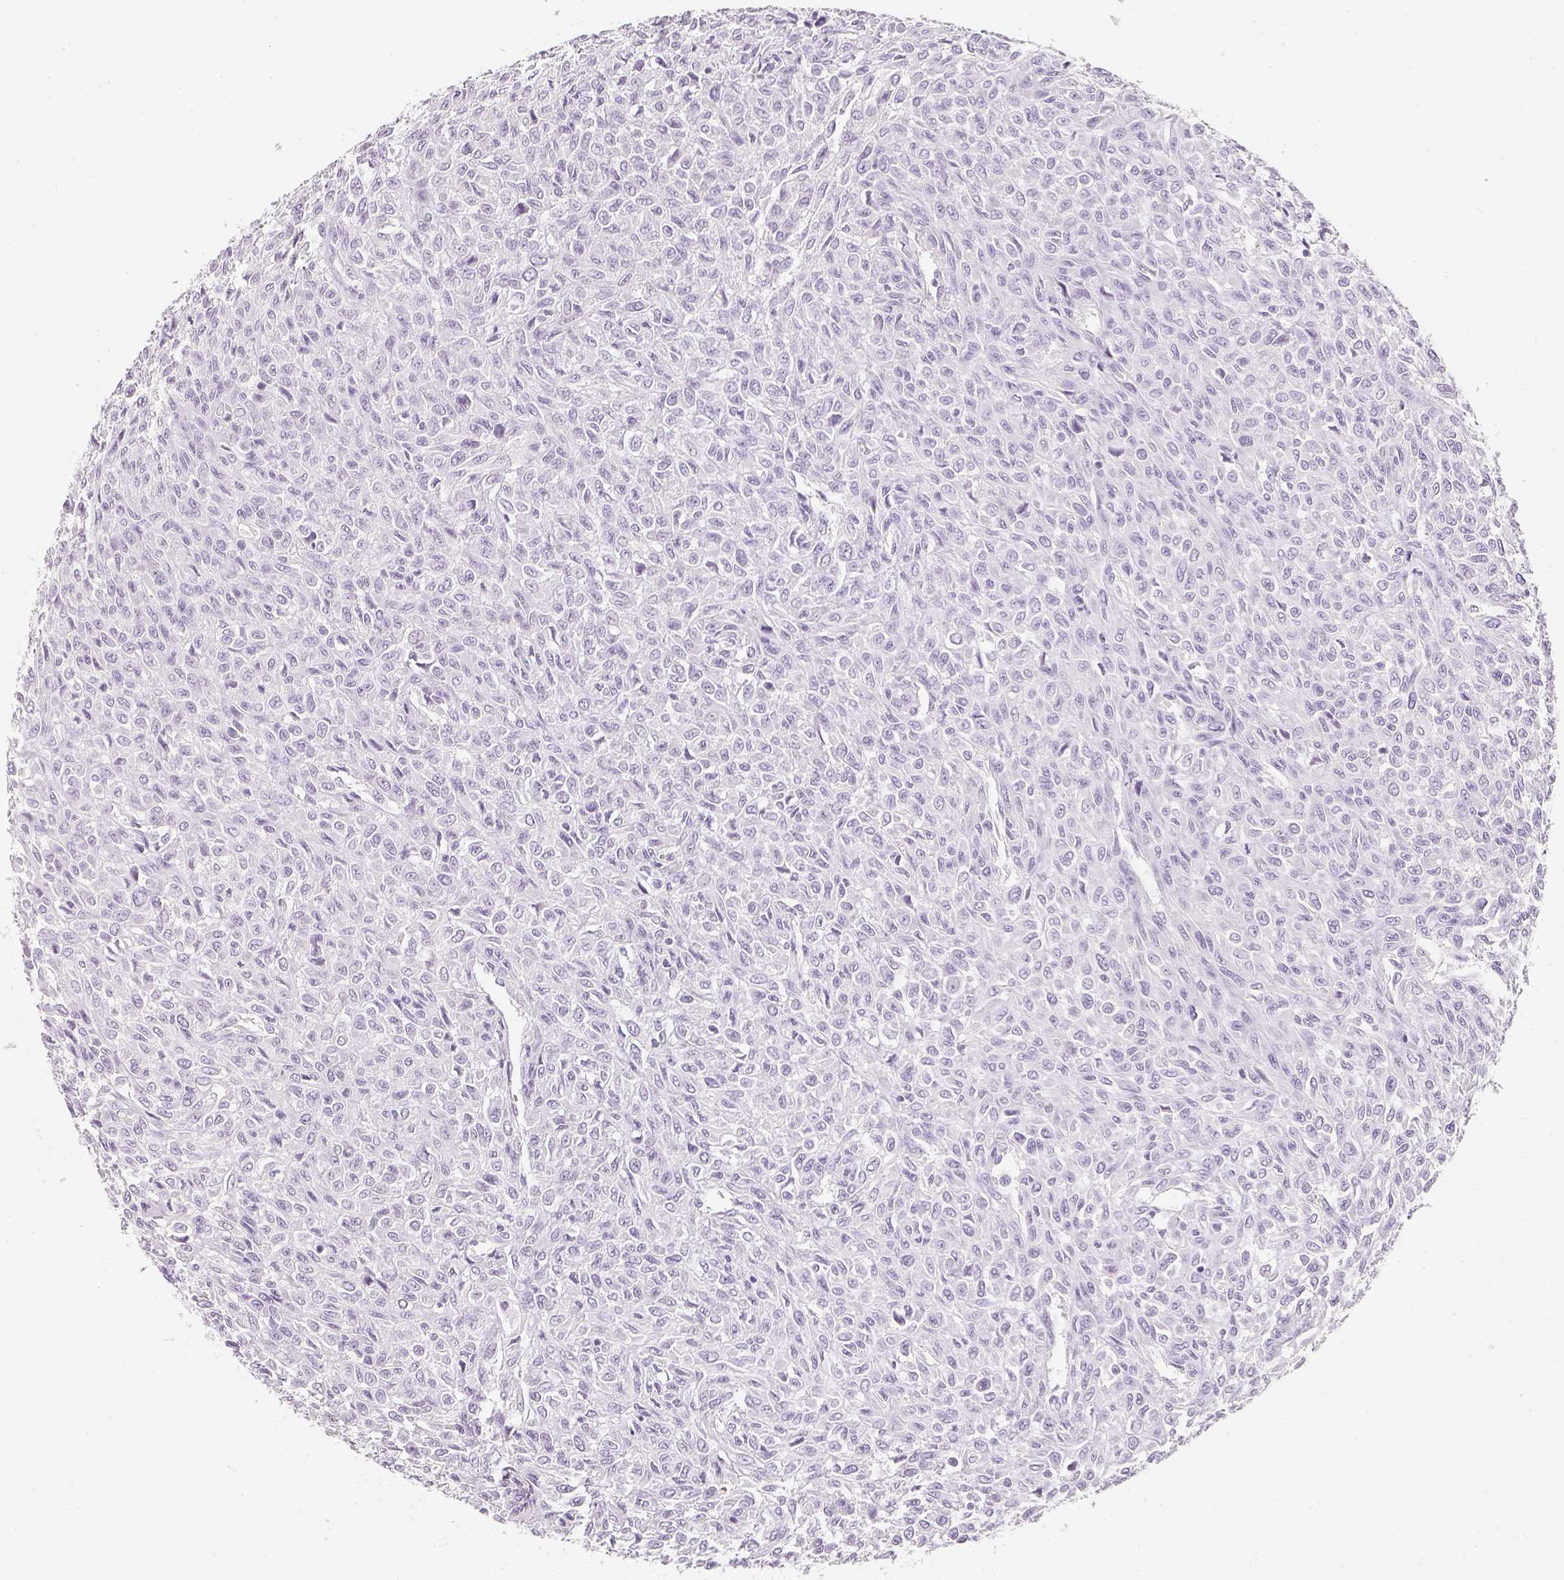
{"staining": {"intensity": "negative", "quantity": "none", "location": "none"}, "tissue": "renal cancer", "cell_type": "Tumor cells", "image_type": "cancer", "snomed": [{"axis": "morphology", "description": "Adenocarcinoma, NOS"}, {"axis": "topography", "description": "Kidney"}], "caption": "Human renal cancer stained for a protein using immunohistochemistry shows no expression in tumor cells.", "gene": "SLC18A1", "patient": {"sex": "male", "age": 58}}